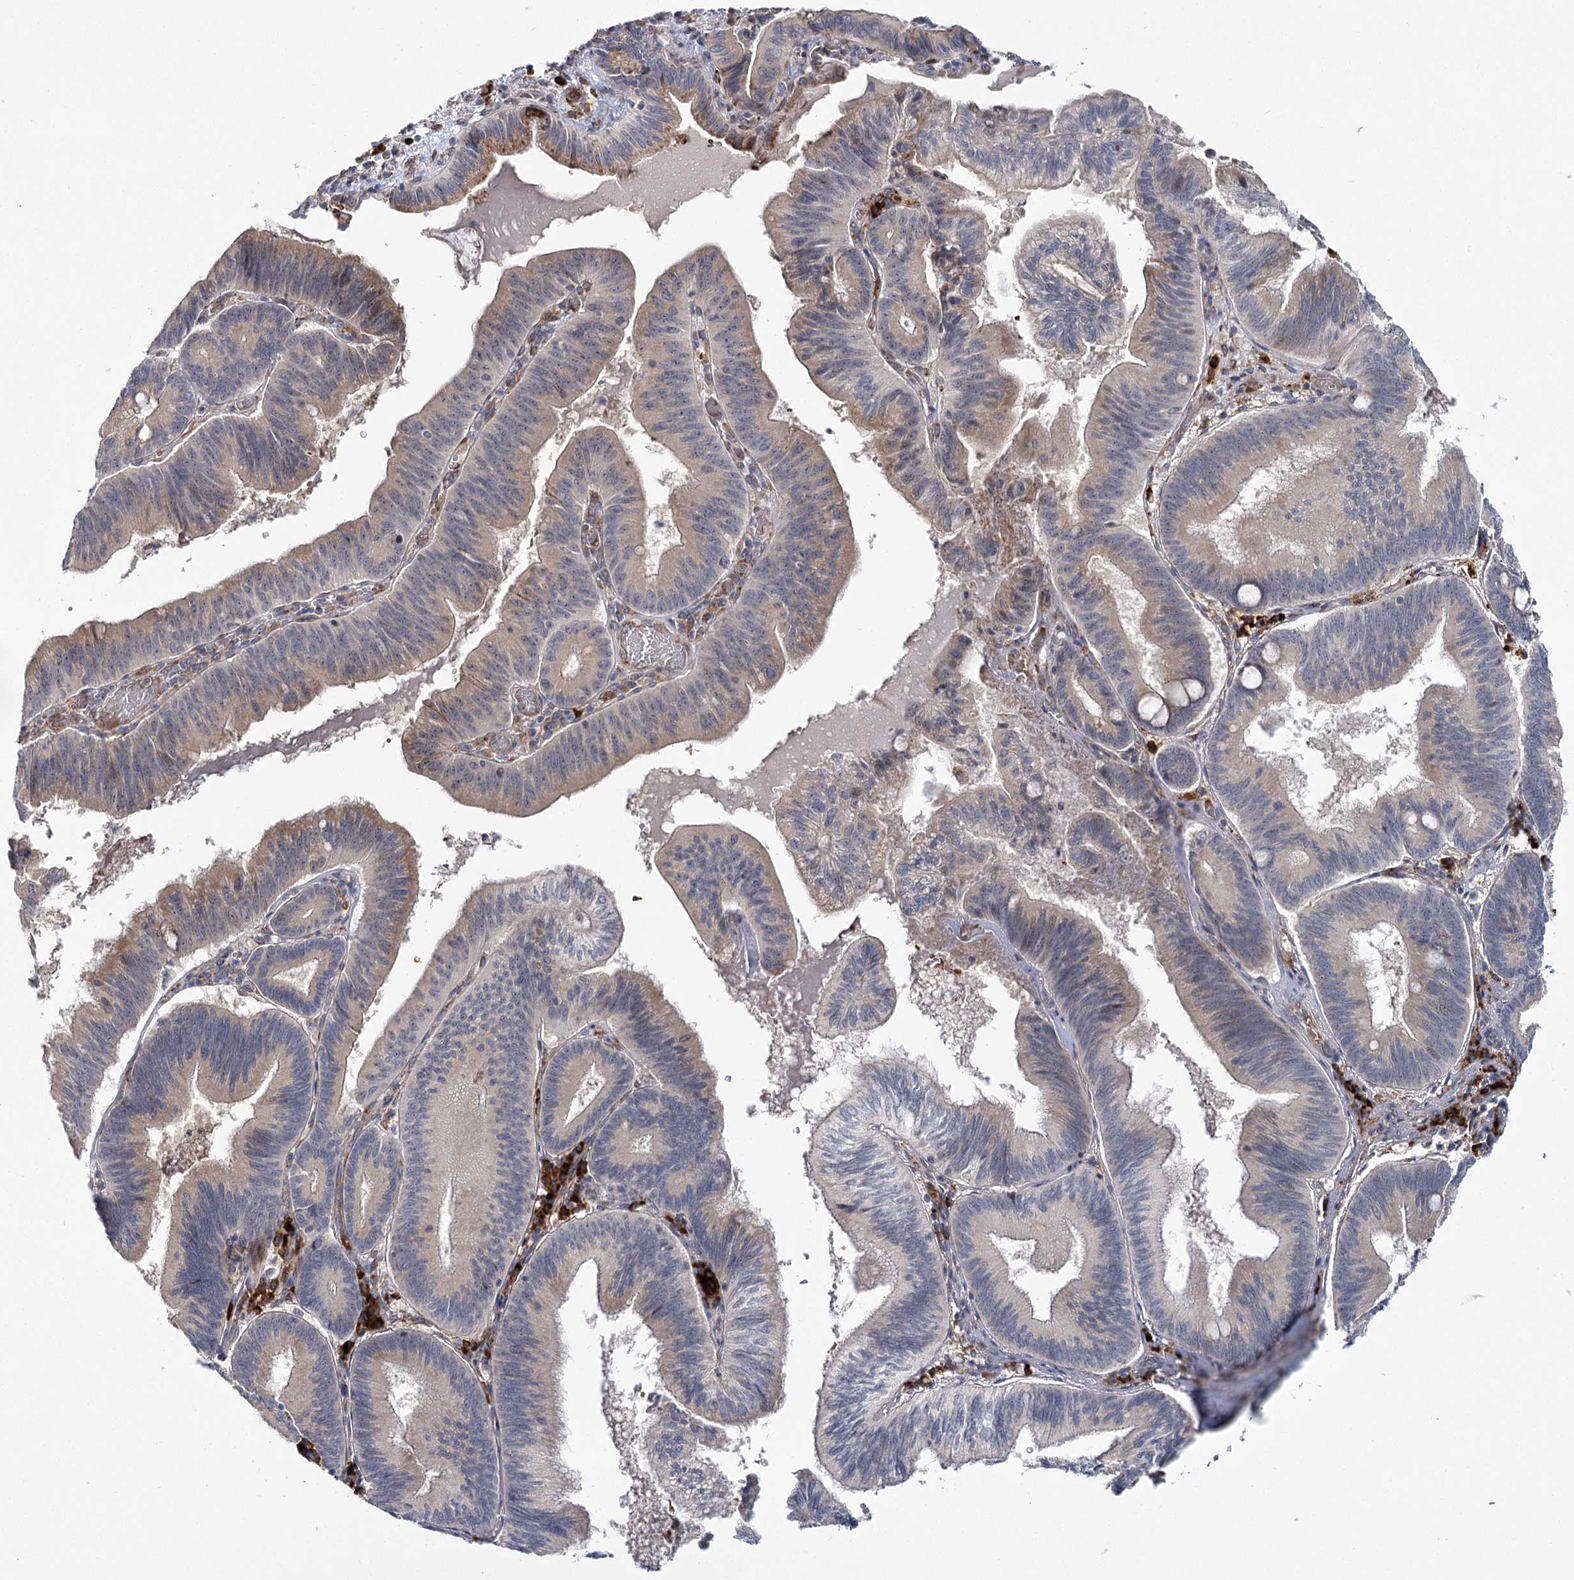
{"staining": {"intensity": "weak", "quantity": "25%-75%", "location": "cytoplasmic/membranous"}, "tissue": "pancreatic cancer", "cell_type": "Tumor cells", "image_type": "cancer", "snomed": [{"axis": "morphology", "description": "Adenocarcinoma, NOS"}, {"axis": "topography", "description": "Pancreas"}], "caption": "Pancreatic cancer was stained to show a protein in brown. There is low levels of weak cytoplasmic/membranous expression in about 25%-75% of tumor cells.", "gene": "WDR36", "patient": {"sex": "male", "age": 82}}